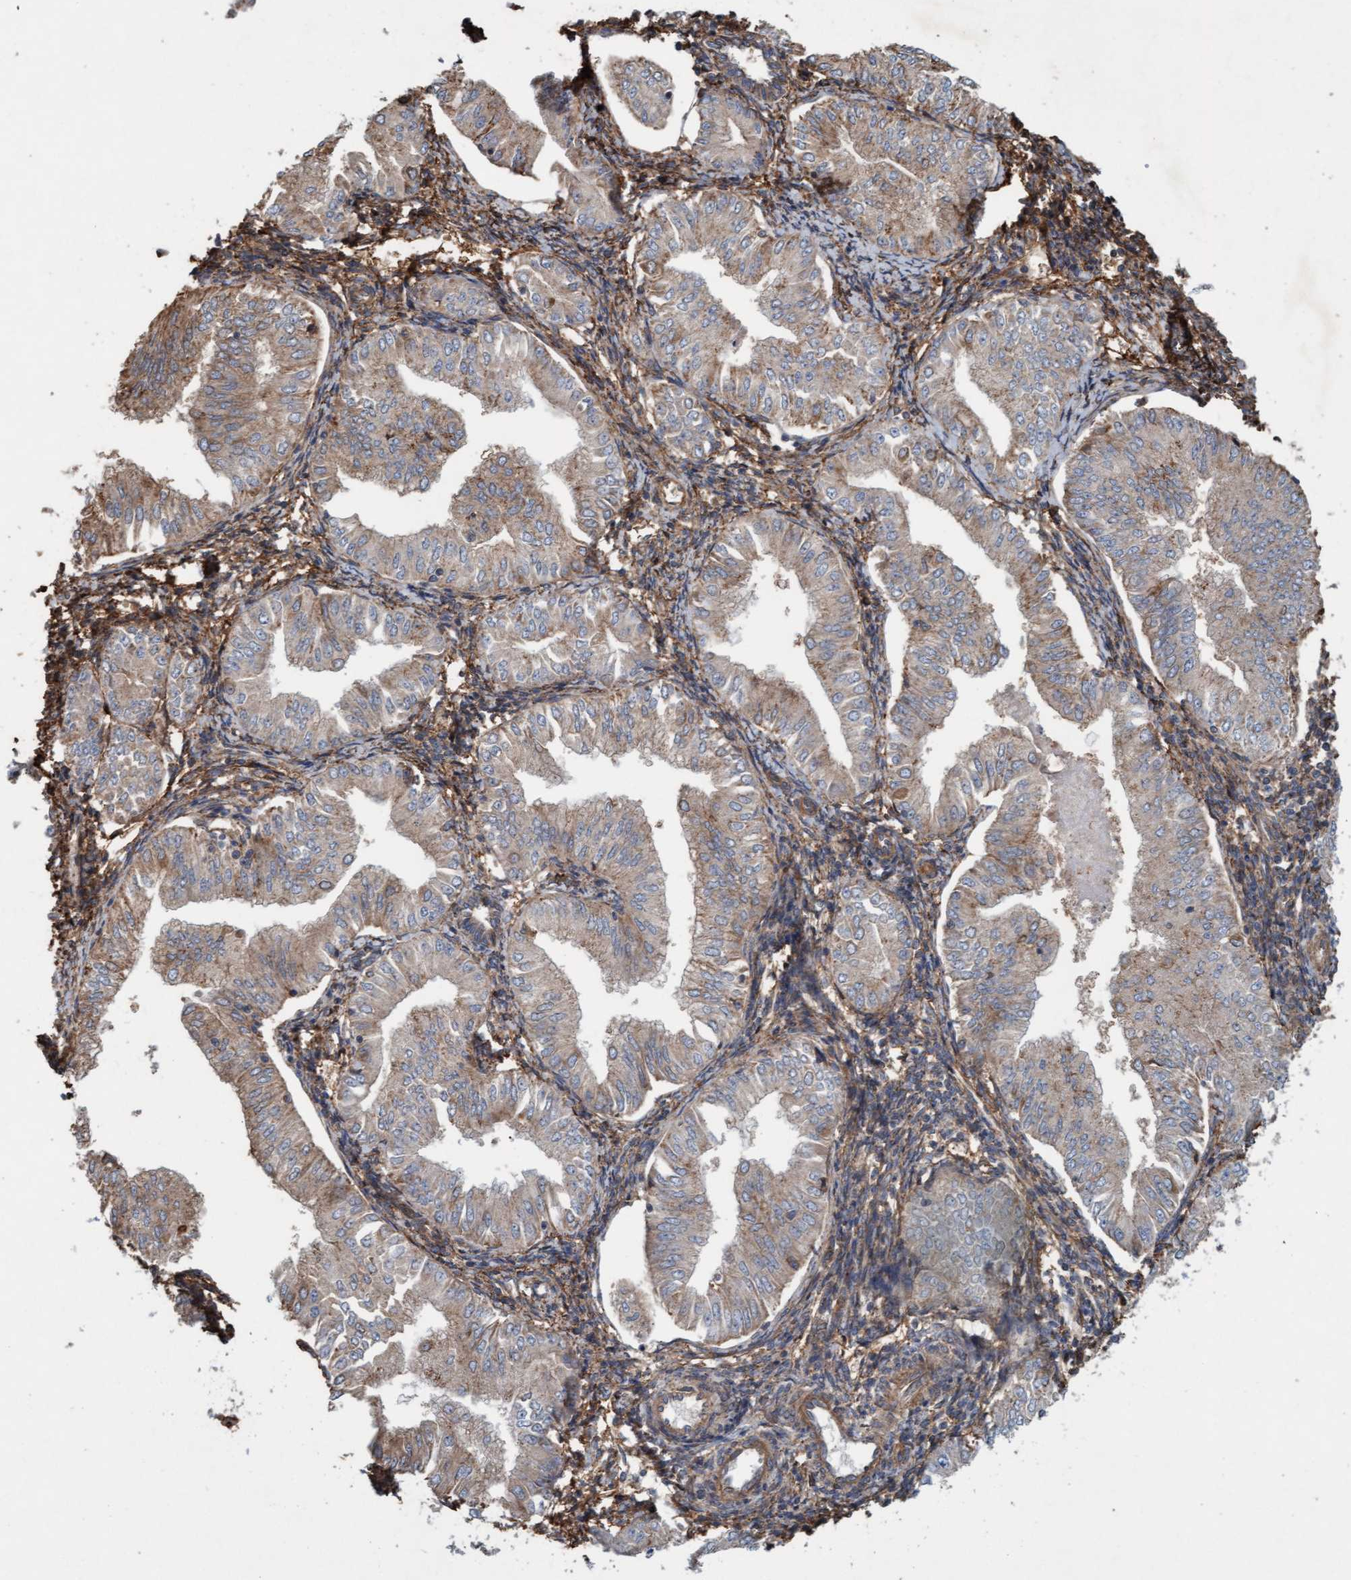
{"staining": {"intensity": "weak", "quantity": ">75%", "location": "cytoplasmic/membranous"}, "tissue": "endometrial cancer", "cell_type": "Tumor cells", "image_type": "cancer", "snomed": [{"axis": "morphology", "description": "Normal tissue, NOS"}, {"axis": "morphology", "description": "Adenocarcinoma, NOS"}, {"axis": "topography", "description": "Endometrium"}], "caption": "Endometrial adenocarcinoma tissue exhibits weak cytoplasmic/membranous expression in approximately >75% of tumor cells, visualized by immunohistochemistry.", "gene": "ERAL1", "patient": {"sex": "female", "age": 53}}